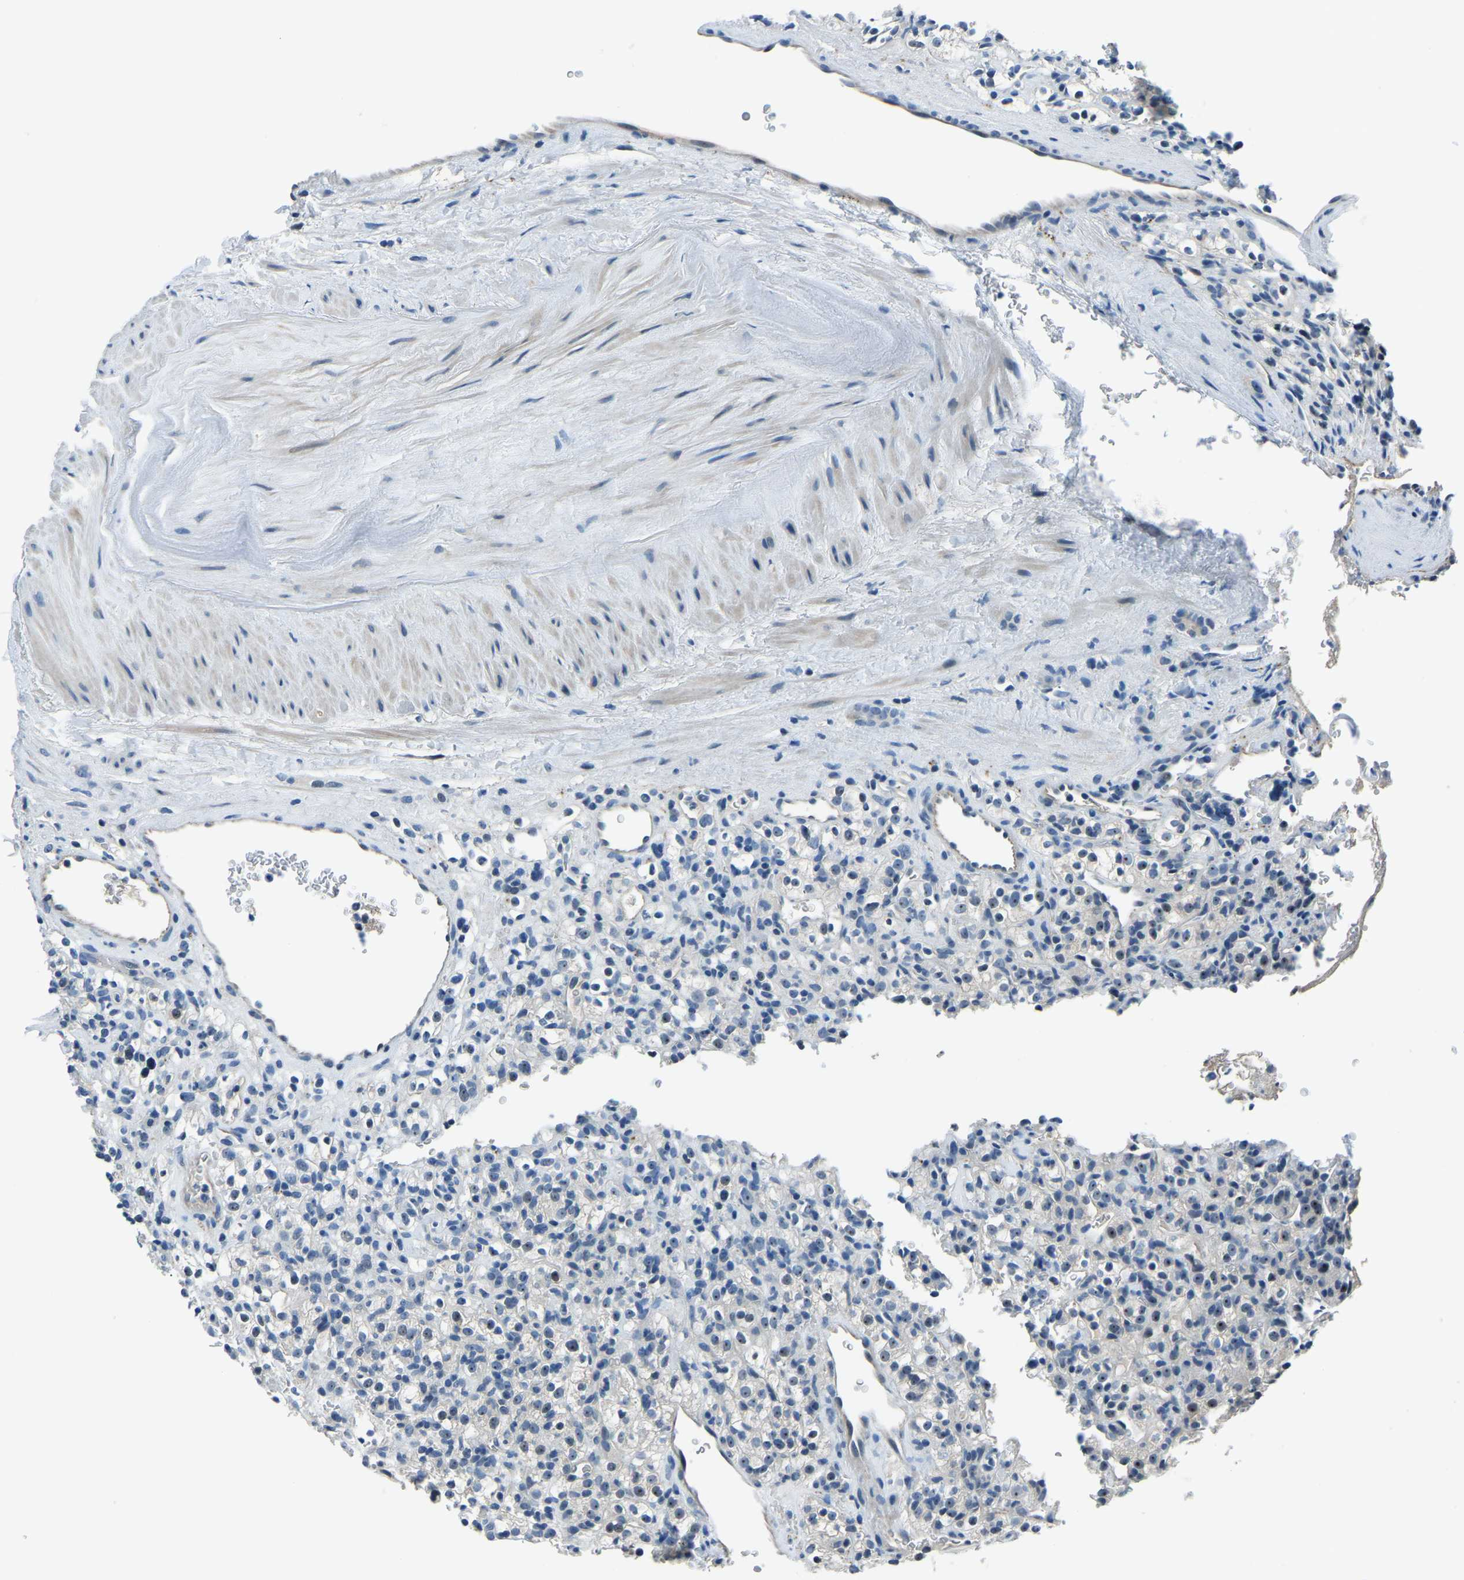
{"staining": {"intensity": "weak", "quantity": "<25%", "location": "nuclear"}, "tissue": "renal cancer", "cell_type": "Tumor cells", "image_type": "cancer", "snomed": [{"axis": "morphology", "description": "Normal tissue, NOS"}, {"axis": "morphology", "description": "Adenocarcinoma, NOS"}, {"axis": "topography", "description": "Kidney"}], "caption": "Immunohistochemistry histopathology image of neoplastic tissue: human renal cancer (adenocarcinoma) stained with DAB reveals no significant protein positivity in tumor cells.", "gene": "RRP1", "patient": {"sex": "female", "age": 72}}